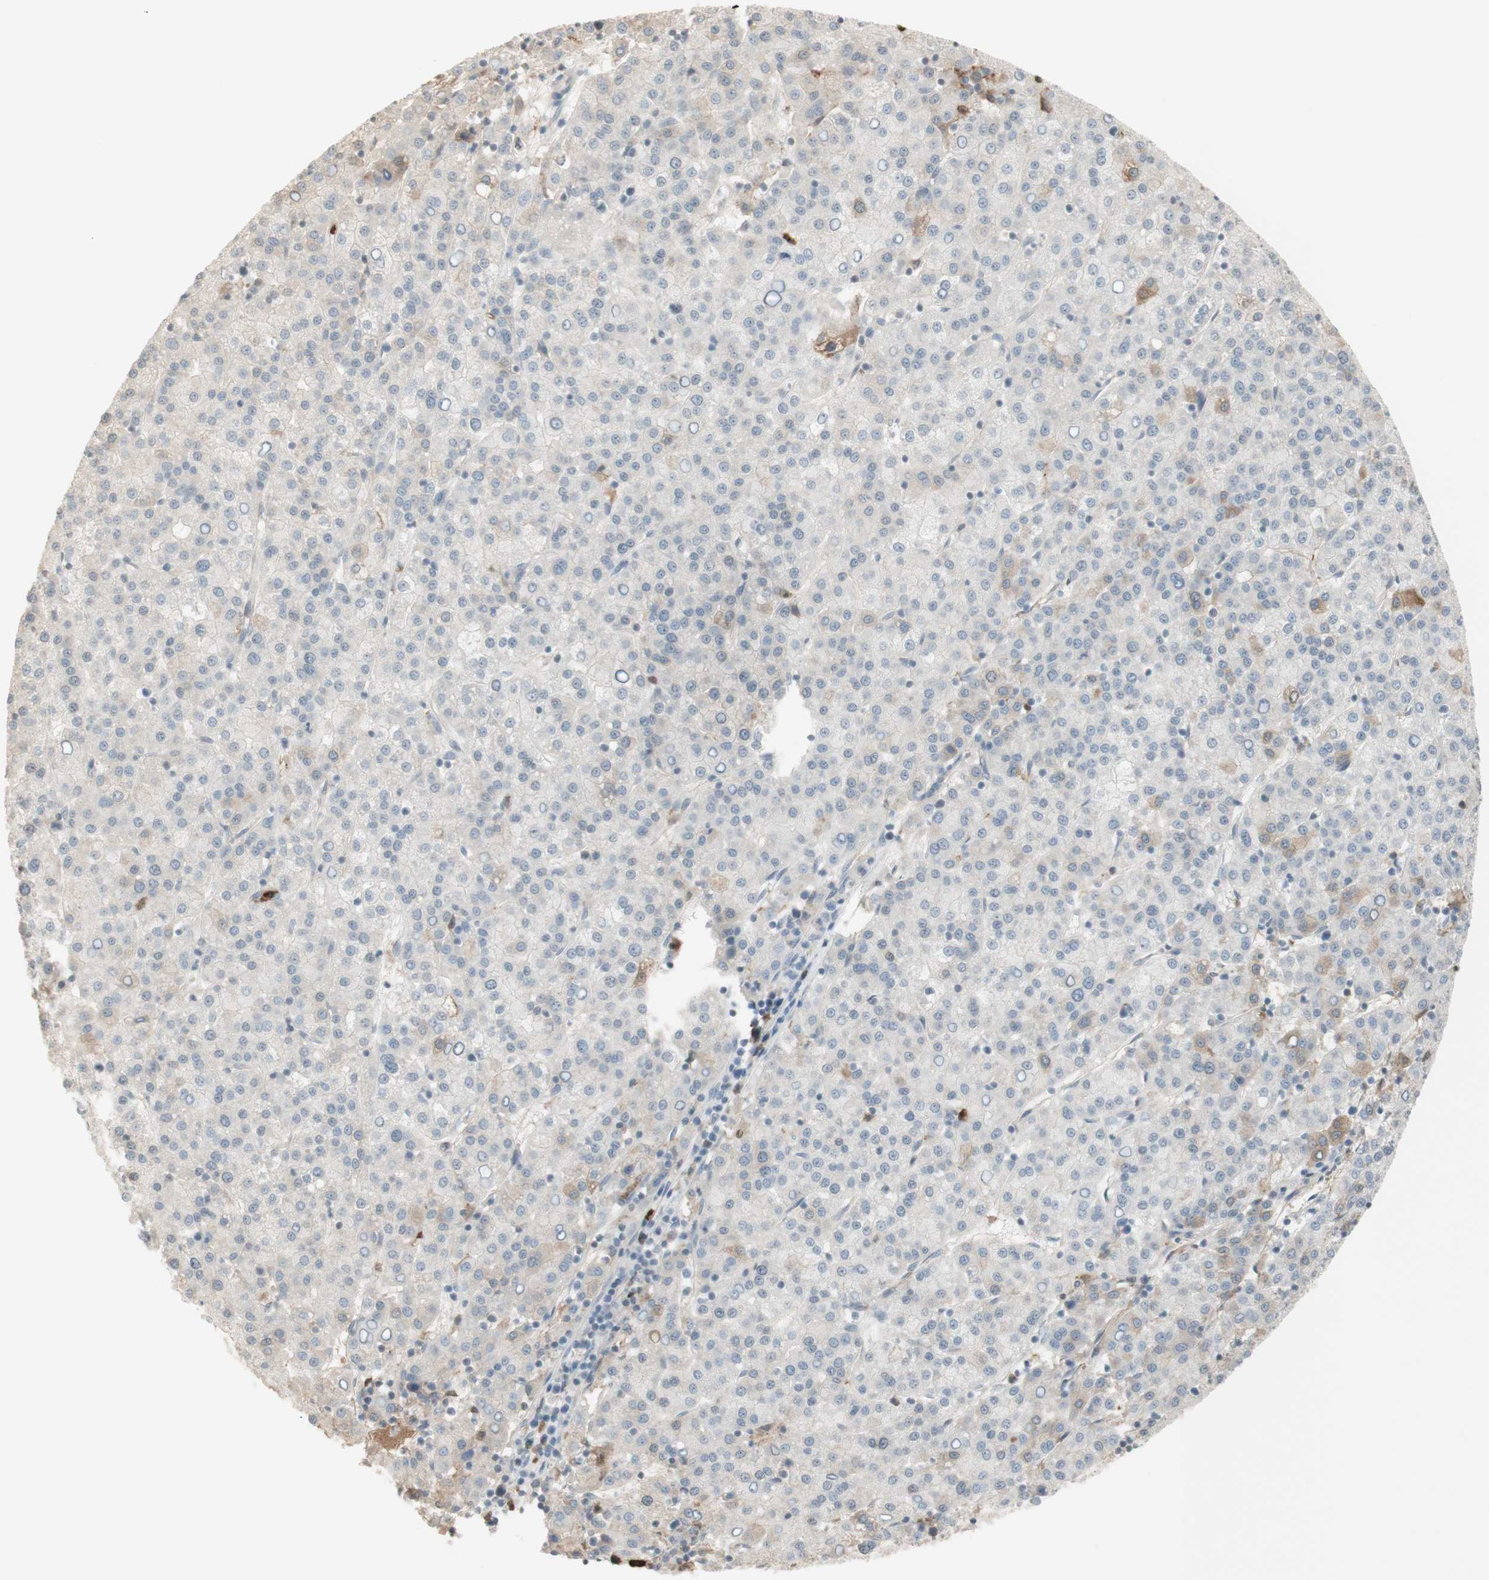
{"staining": {"intensity": "weak", "quantity": "<25%", "location": "cytoplasmic/membranous"}, "tissue": "liver cancer", "cell_type": "Tumor cells", "image_type": "cancer", "snomed": [{"axis": "morphology", "description": "Carcinoma, Hepatocellular, NOS"}, {"axis": "topography", "description": "Liver"}], "caption": "This is an IHC histopathology image of liver cancer. There is no staining in tumor cells.", "gene": "NID1", "patient": {"sex": "female", "age": 58}}